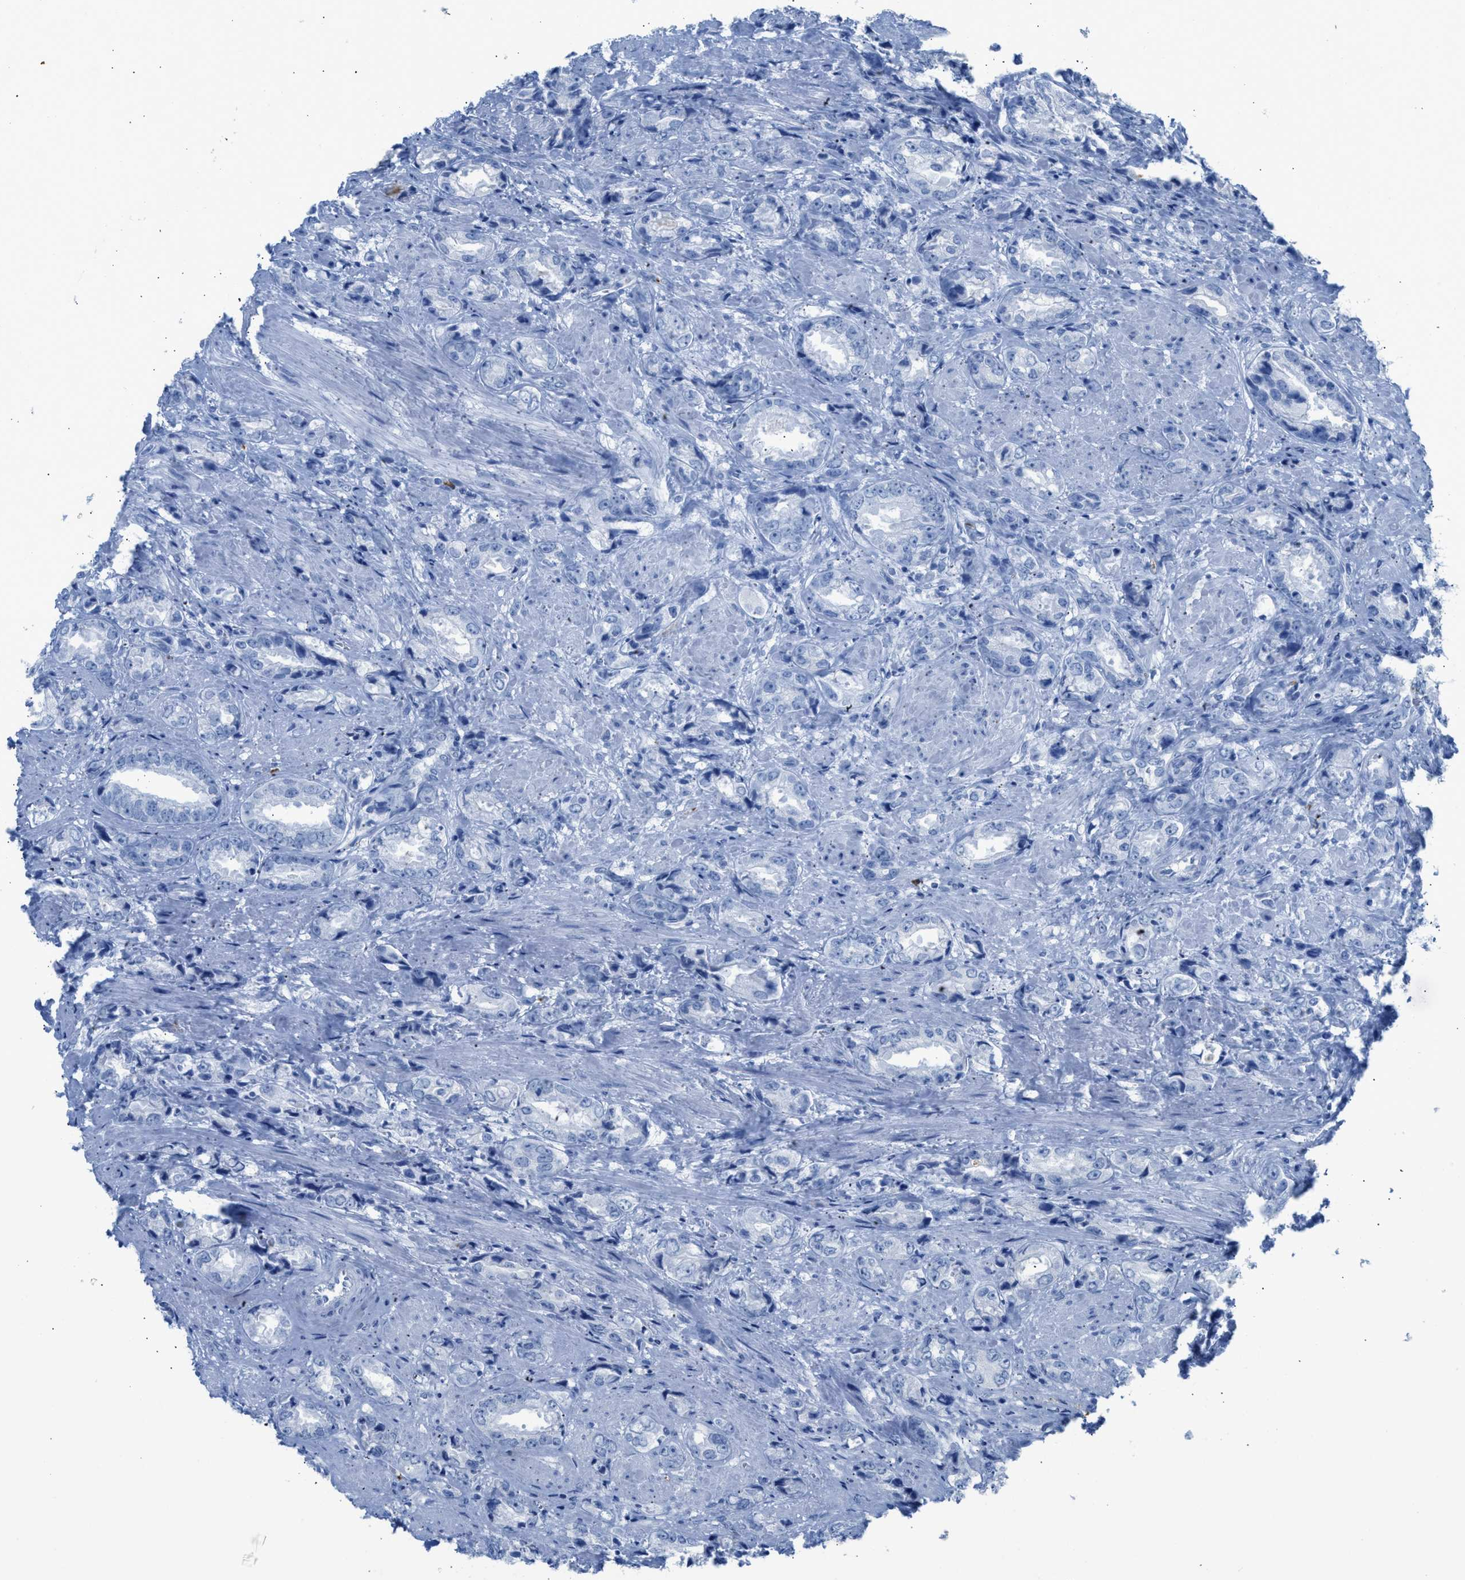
{"staining": {"intensity": "negative", "quantity": "none", "location": "none"}, "tissue": "prostate cancer", "cell_type": "Tumor cells", "image_type": "cancer", "snomed": [{"axis": "morphology", "description": "Adenocarcinoma, High grade"}, {"axis": "topography", "description": "Prostate"}], "caption": "Tumor cells are negative for brown protein staining in prostate cancer (high-grade adenocarcinoma). (Stains: DAB (3,3'-diaminobenzidine) immunohistochemistry with hematoxylin counter stain, Microscopy: brightfield microscopy at high magnification).", "gene": "FAIM2", "patient": {"sex": "male", "age": 61}}